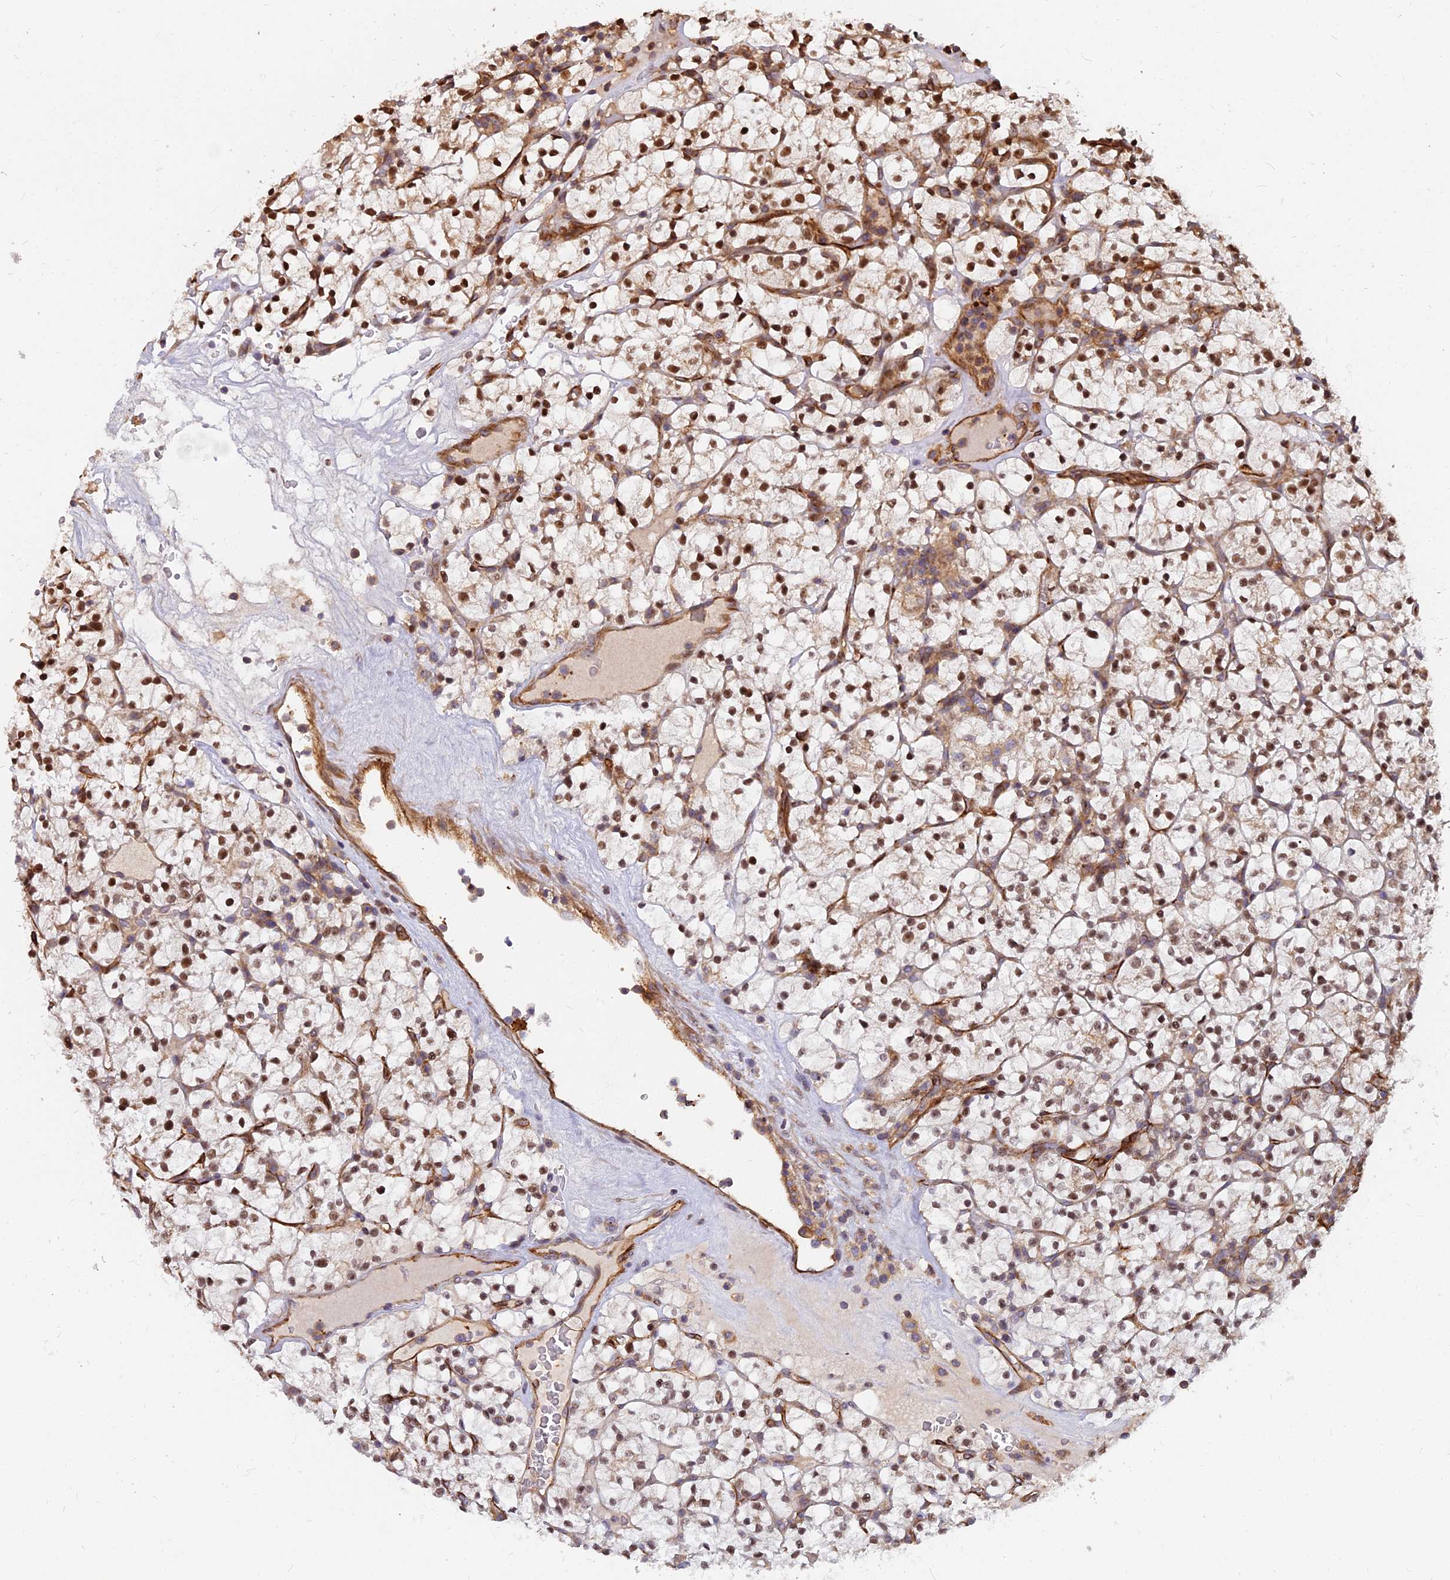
{"staining": {"intensity": "strong", "quantity": "25%-75%", "location": "nuclear"}, "tissue": "renal cancer", "cell_type": "Tumor cells", "image_type": "cancer", "snomed": [{"axis": "morphology", "description": "Adenocarcinoma, NOS"}, {"axis": "topography", "description": "Kidney"}], "caption": "Tumor cells demonstrate high levels of strong nuclear expression in about 25%-75% of cells in renal adenocarcinoma.", "gene": "TCEA3", "patient": {"sex": "female", "age": 64}}